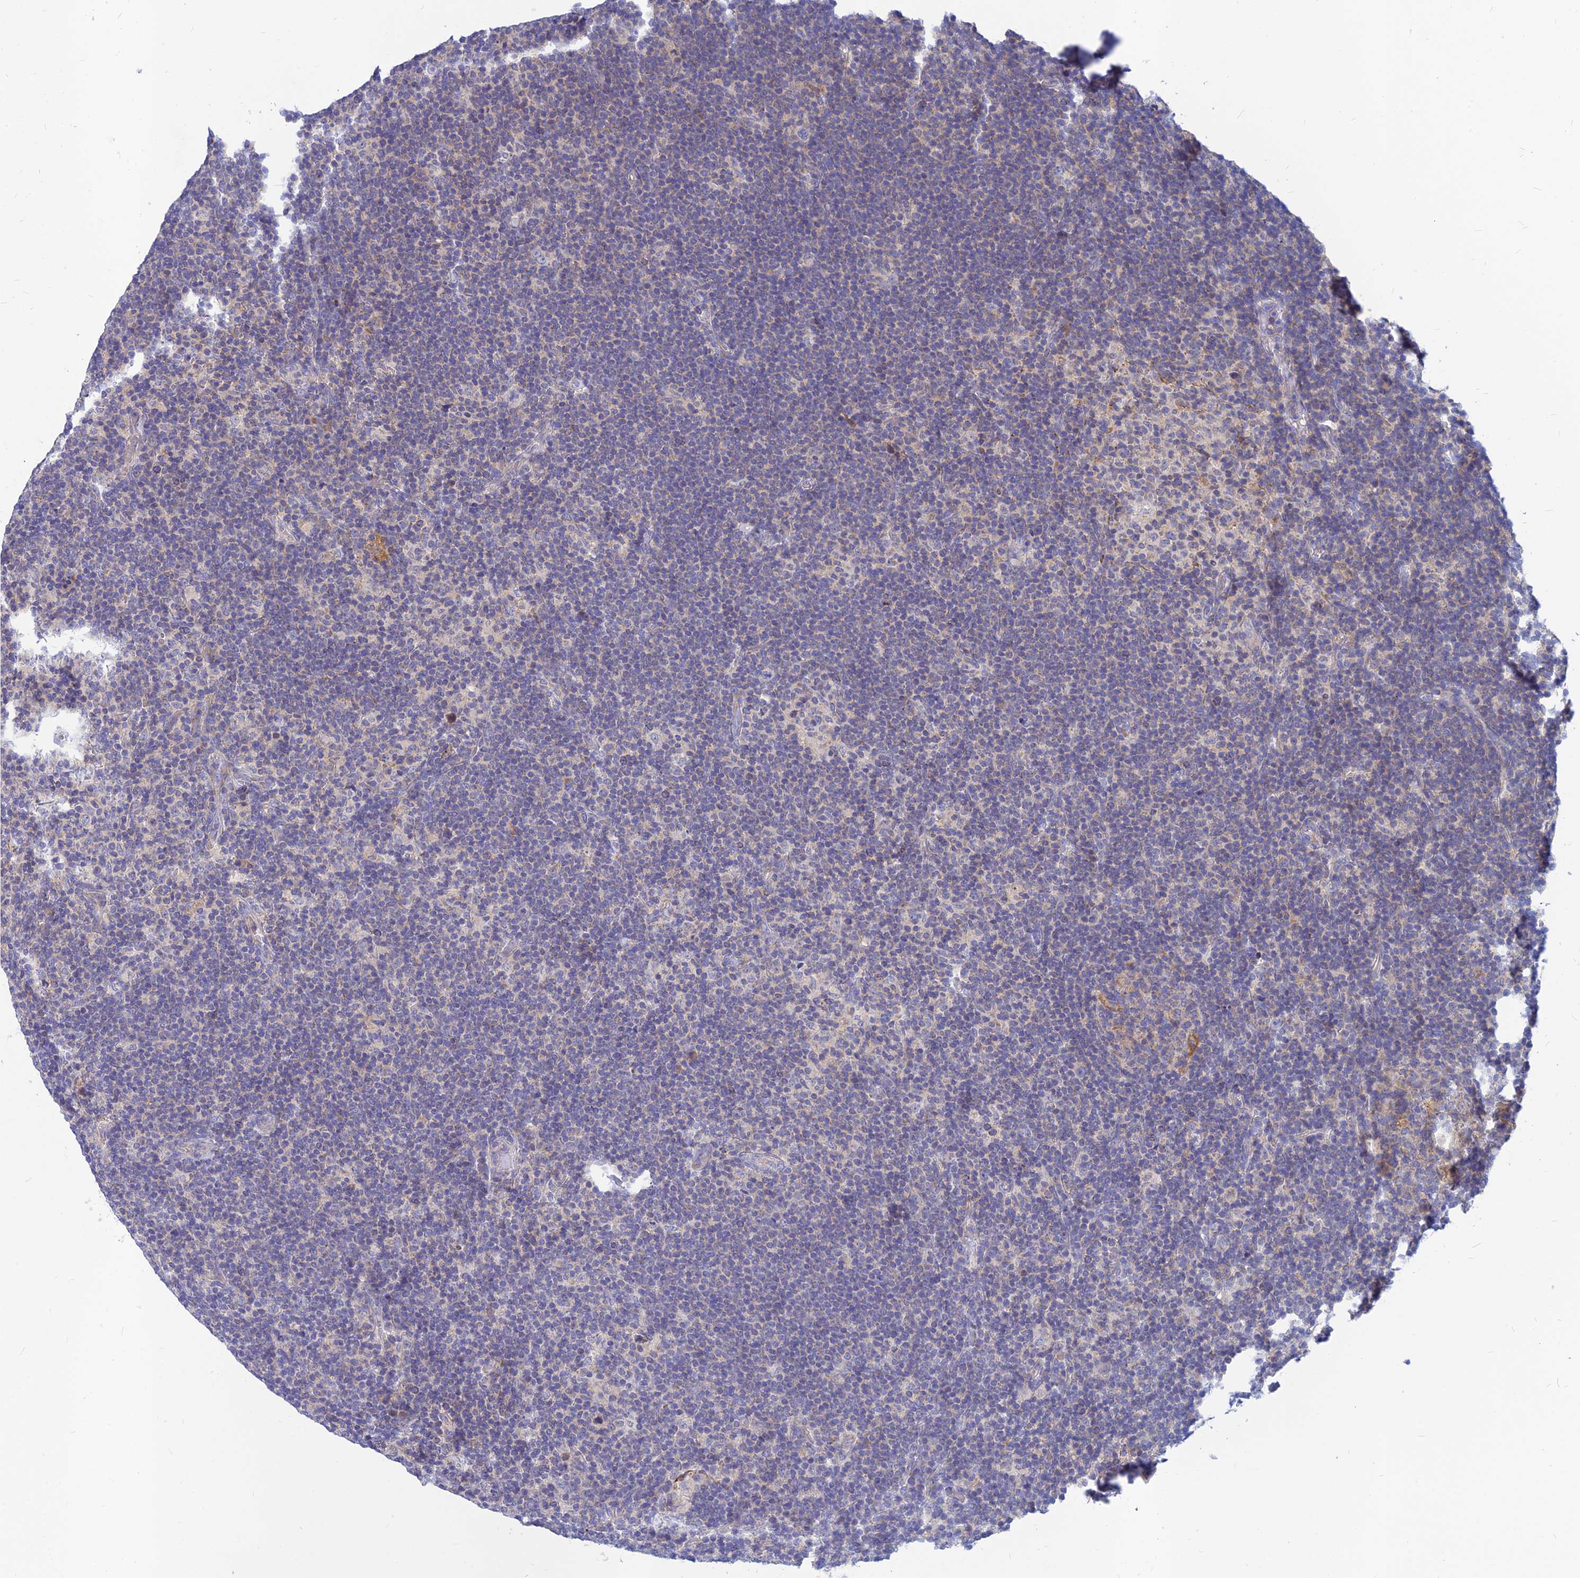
{"staining": {"intensity": "negative", "quantity": "none", "location": "none"}, "tissue": "lymphoma", "cell_type": "Tumor cells", "image_type": "cancer", "snomed": [{"axis": "morphology", "description": "Hodgkin's disease, NOS"}, {"axis": "topography", "description": "Lymph node"}], "caption": "This is an IHC histopathology image of lymphoma. There is no staining in tumor cells.", "gene": "CACNA1B", "patient": {"sex": "female", "age": 57}}